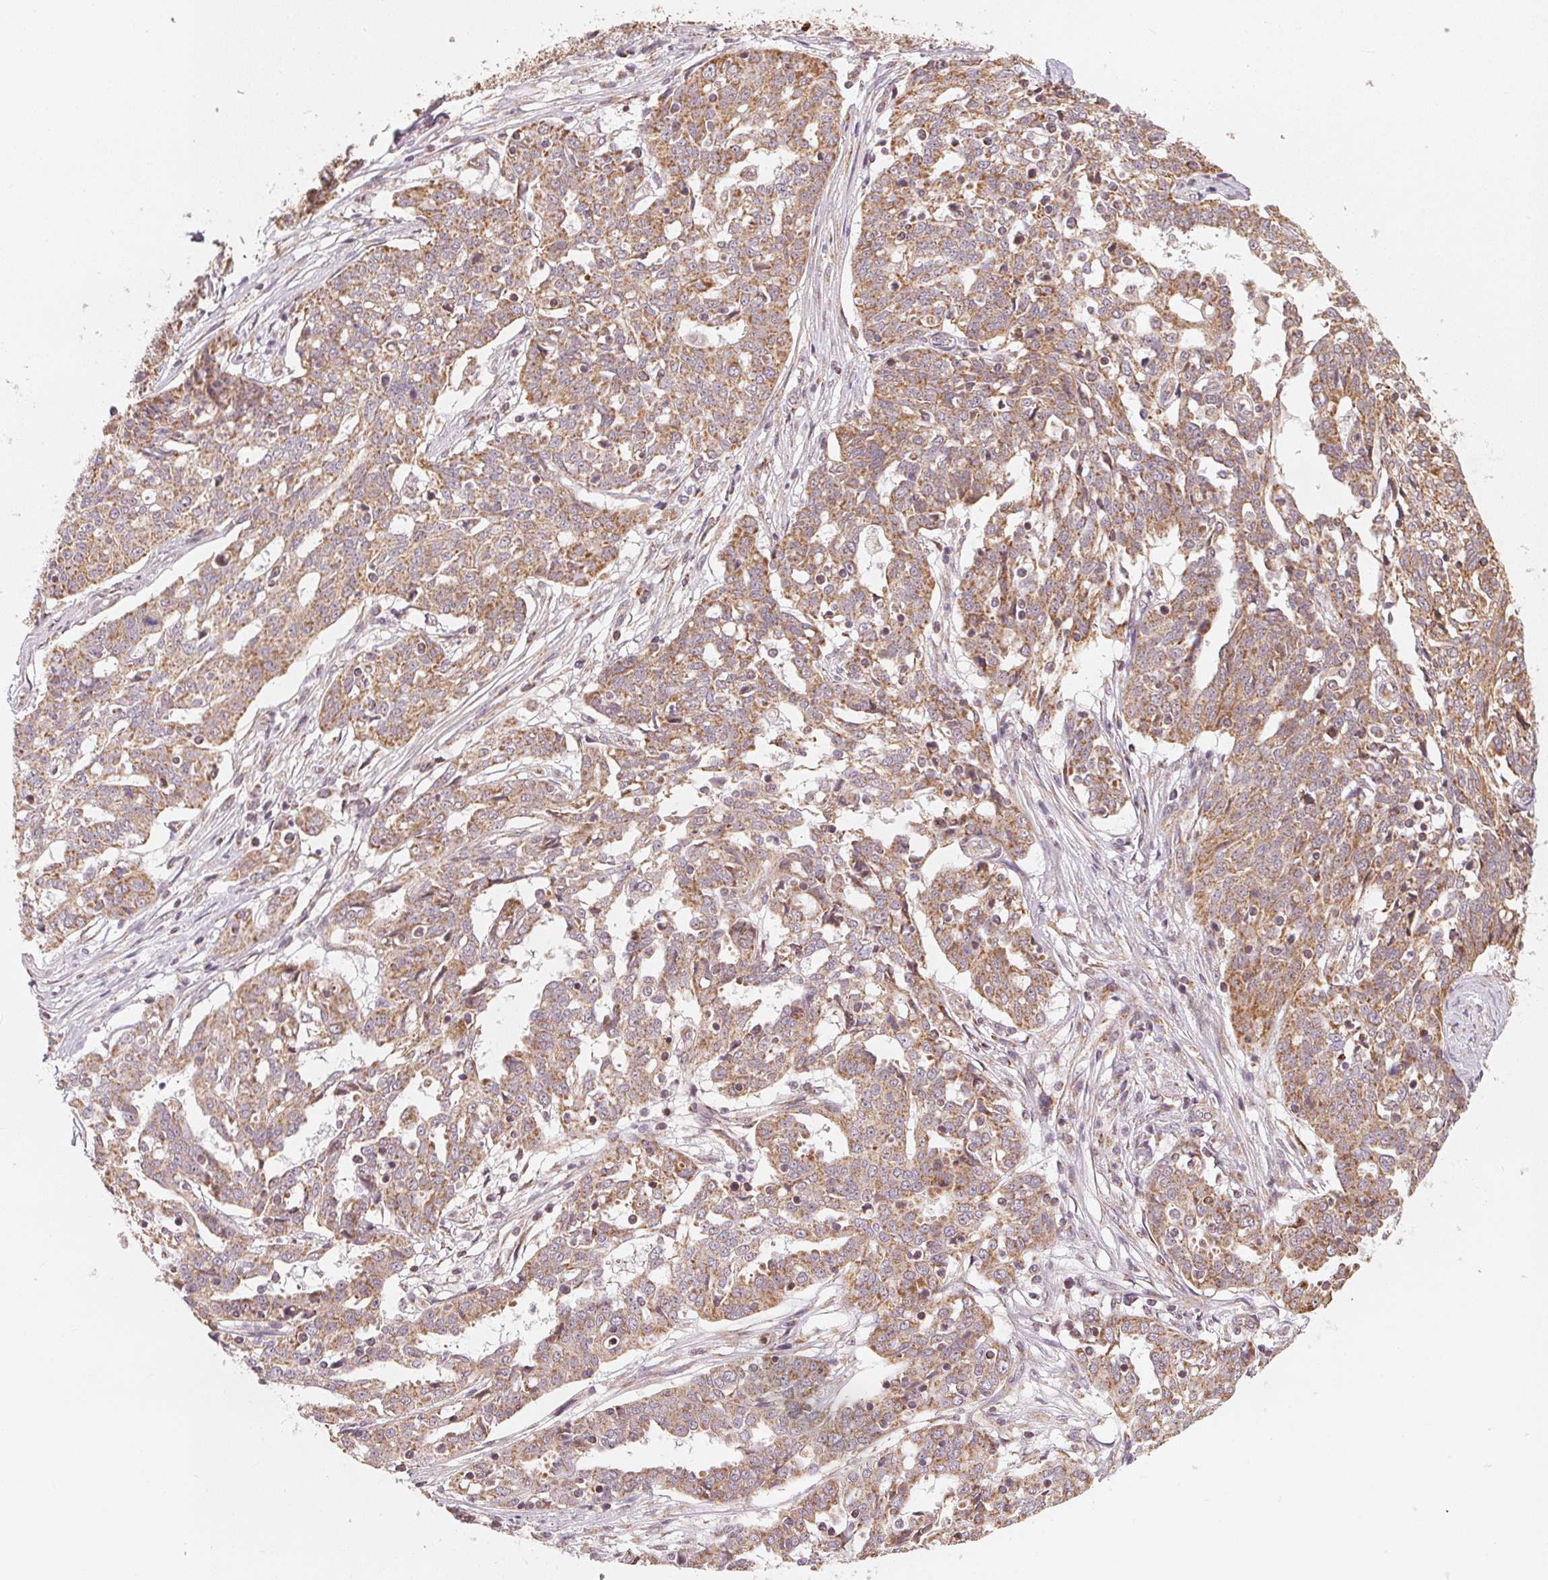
{"staining": {"intensity": "moderate", "quantity": ">75%", "location": "cytoplasmic/membranous"}, "tissue": "ovarian cancer", "cell_type": "Tumor cells", "image_type": "cancer", "snomed": [{"axis": "morphology", "description": "Cystadenocarcinoma, serous, NOS"}, {"axis": "topography", "description": "Ovary"}], "caption": "Tumor cells demonstrate medium levels of moderate cytoplasmic/membranous positivity in about >75% of cells in serous cystadenocarcinoma (ovarian).", "gene": "MATCAP1", "patient": {"sex": "female", "age": 67}}